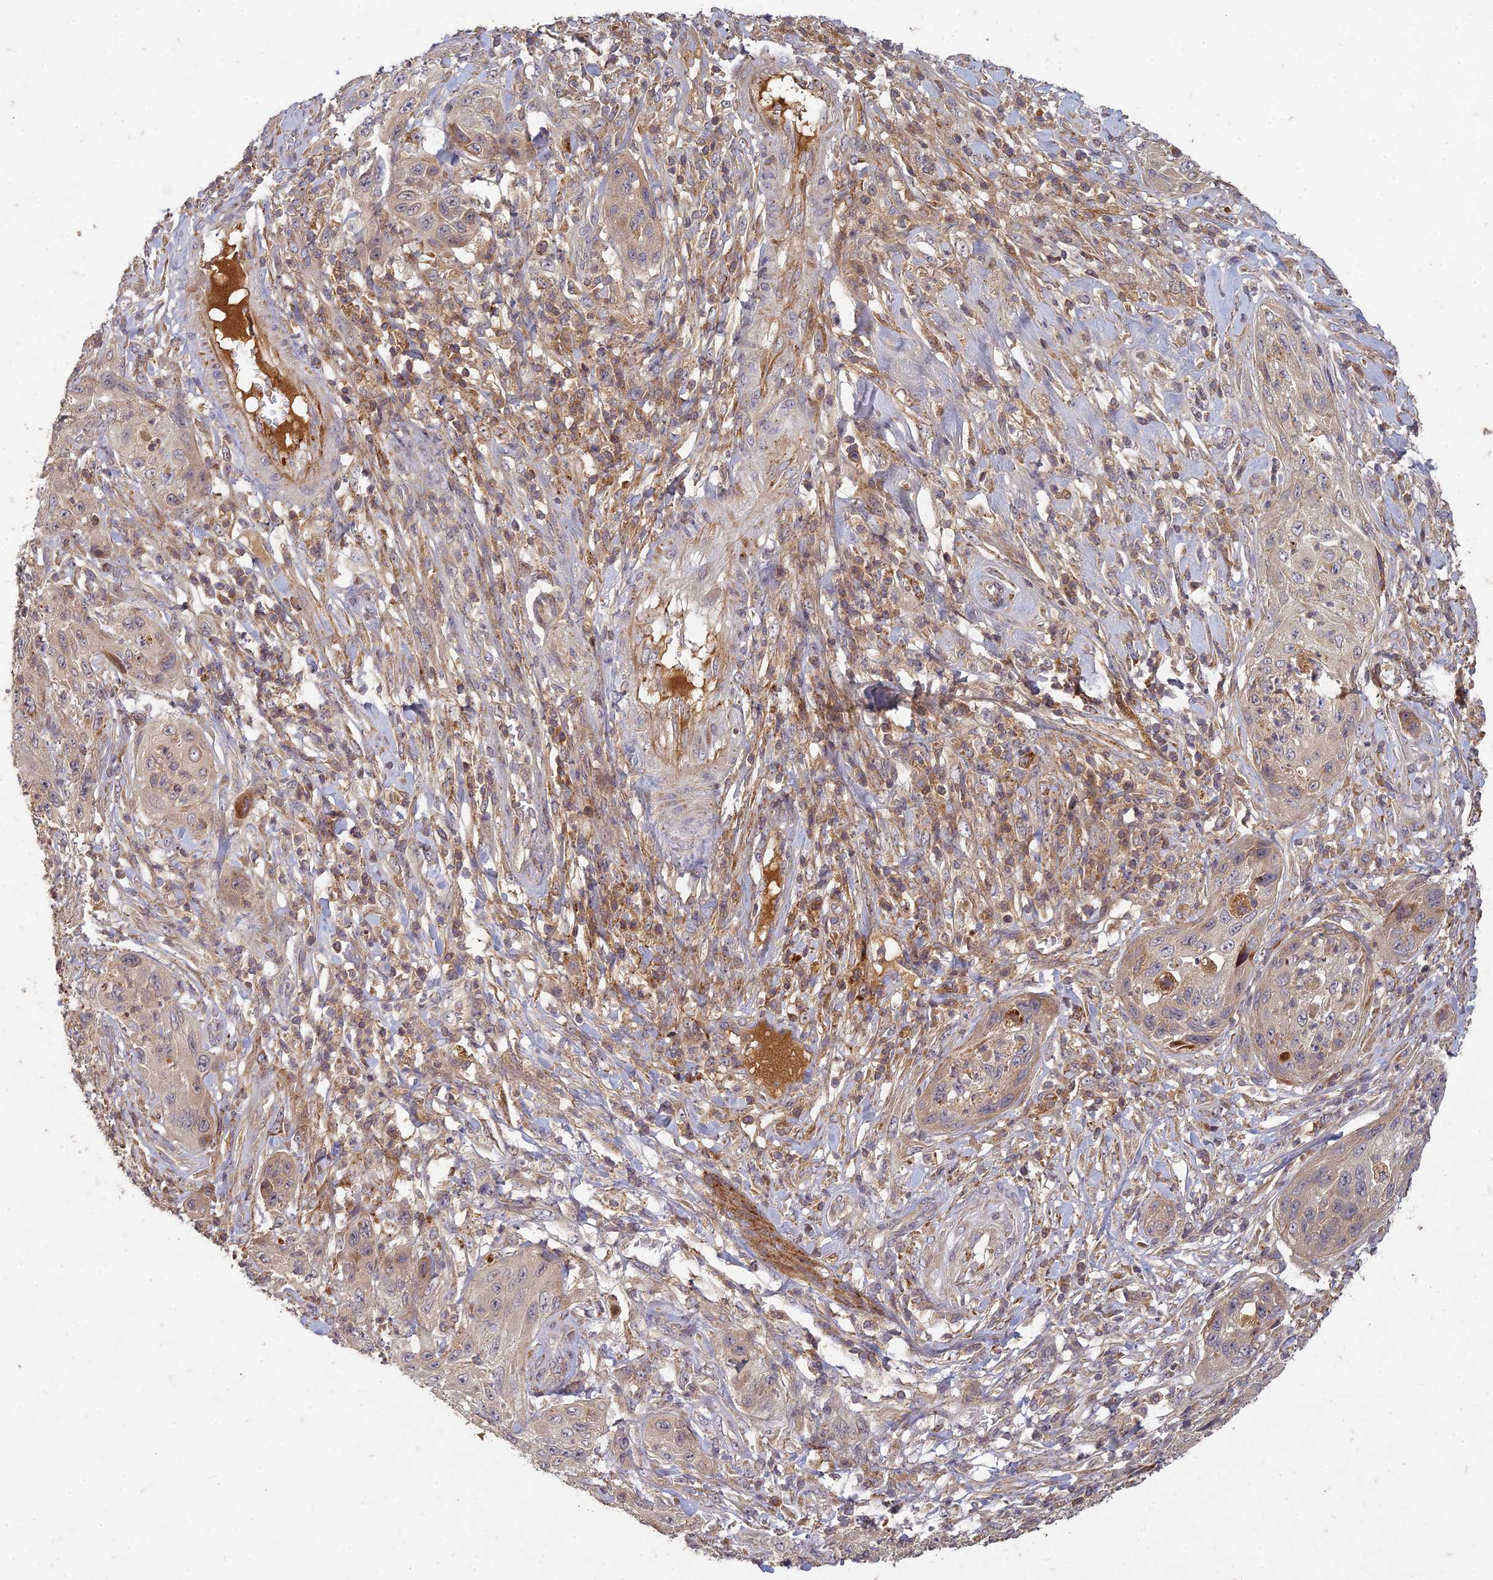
{"staining": {"intensity": "weak", "quantity": "25%-75%", "location": "cytoplasmic/membranous"}, "tissue": "cervical cancer", "cell_type": "Tumor cells", "image_type": "cancer", "snomed": [{"axis": "morphology", "description": "Squamous cell carcinoma, NOS"}, {"axis": "topography", "description": "Cervix"}], "caption": "IHC photomicrograph of neoplastic tissue: human squamous cell carcinoma (cervical) stained using immunohistochemistry (IHC) reveals low levels of weak protein expression localized specifically in the cytoplasmic/membranous of tumor cells, appearing as a cytoplasmic/membranous brown color.", "gene": "TCF25", "patient": {"sex": "female", "age": 42}}